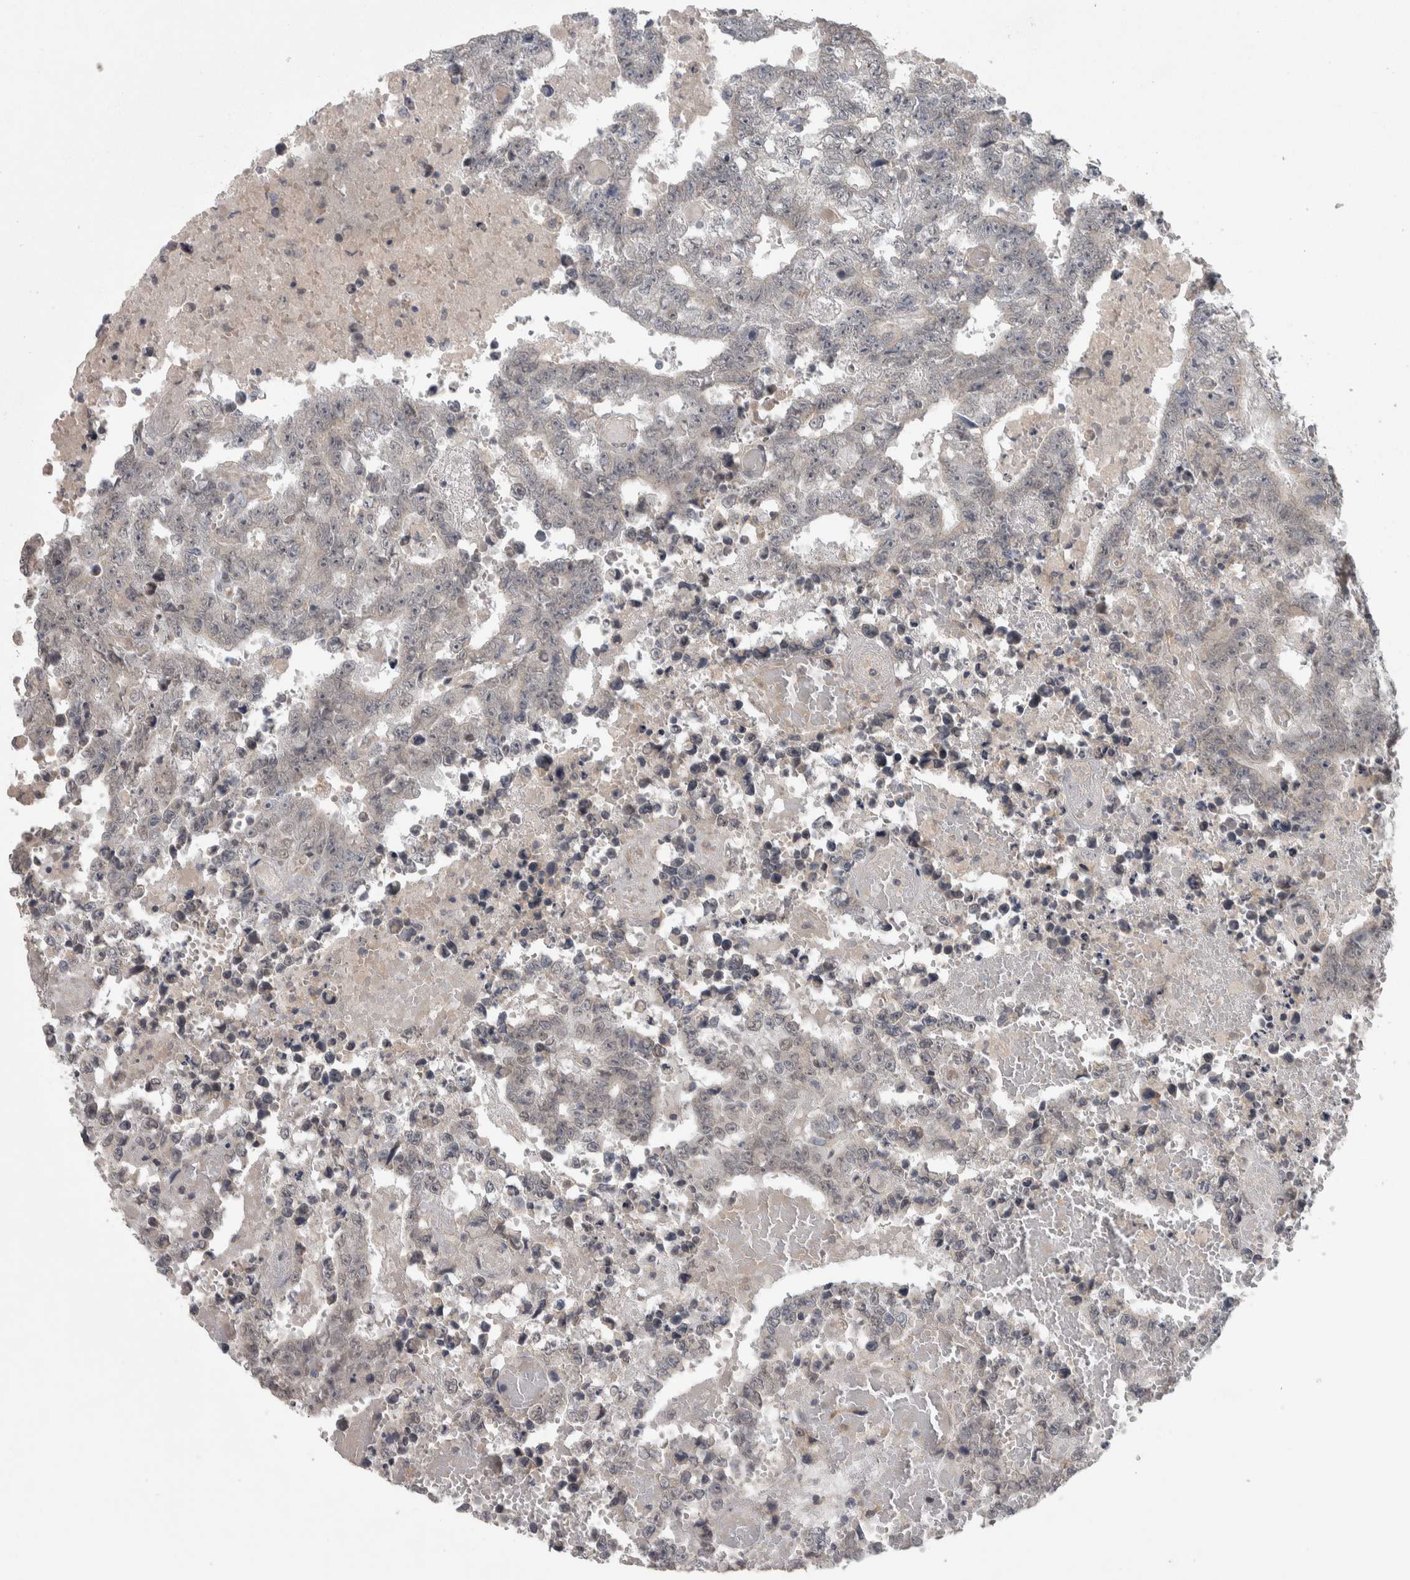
{"staining": {"intensity": "negative", "quantity": "none", "location": "none"}, "tissue": "testis cancer", "cell_type": "Tumor cells", "image_type": "cancer", "snomed": [{"axis": "morphology", "description": "Carcinoma, Embryonal, NOS"}, {"axis": "topography", "description": "Testis"}], "caption": "Tumor cells show no significant positivity in testis cancer (embryonal carcinoma). (Brightfield microscopy of DAB IHC at high magnification).", "gene": "SRP68", "patient": {"sex": "male", "age": 25}}